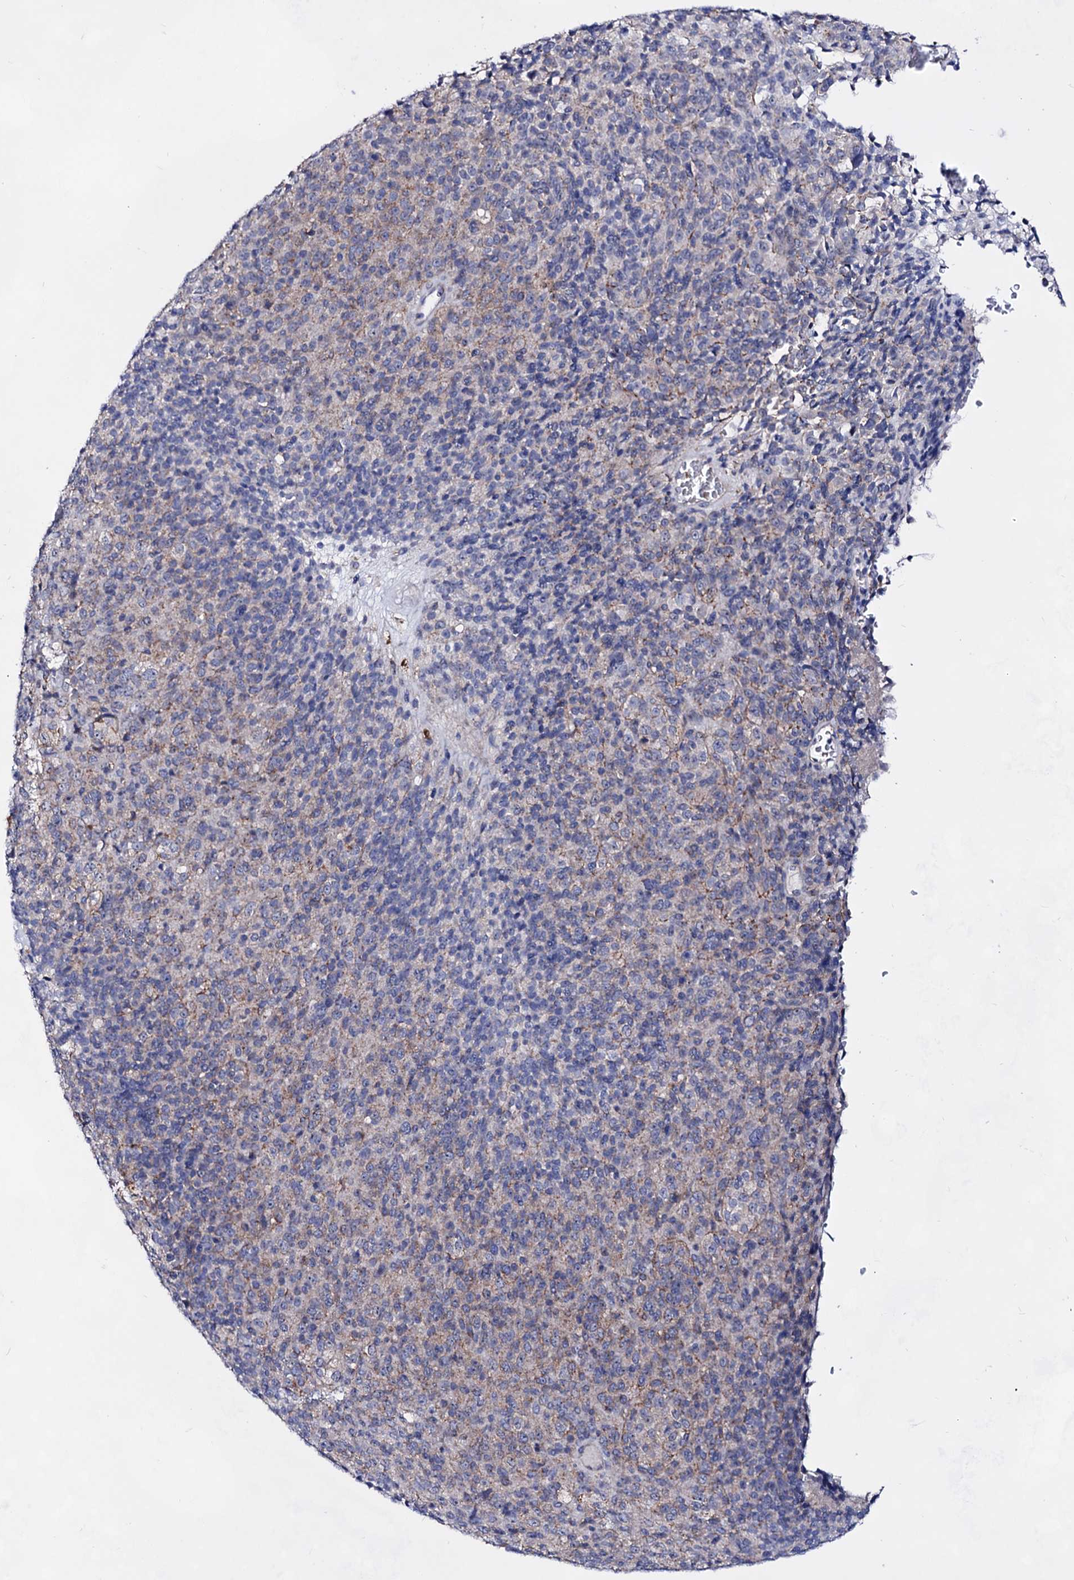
{"staining": {"intensity": "weak", "quantity": "25%-75%", "location": "cytoplasmic/membranous"}, "tissue": "melanoma", "cell_type": "Tumor cells", "image_type": "cancer", "snomed": [{"axis": "morphology", "description": "Malignant melanoma, Metastatic site"}, {"axis": "topography", "description": "Brain"}], "caption": "Malignant melanoma (metastatic site) stained with IHC demonstrates weak cytoplasmic/membranous expression in approximately 25%-75% of tumor cells. Using DAB (brown) and hematoxylin (blue) stains, captured at high magnification using brightfield microscopy.", "gene": "PLIN1", "patient": {"sex": "female", "age": 56}}